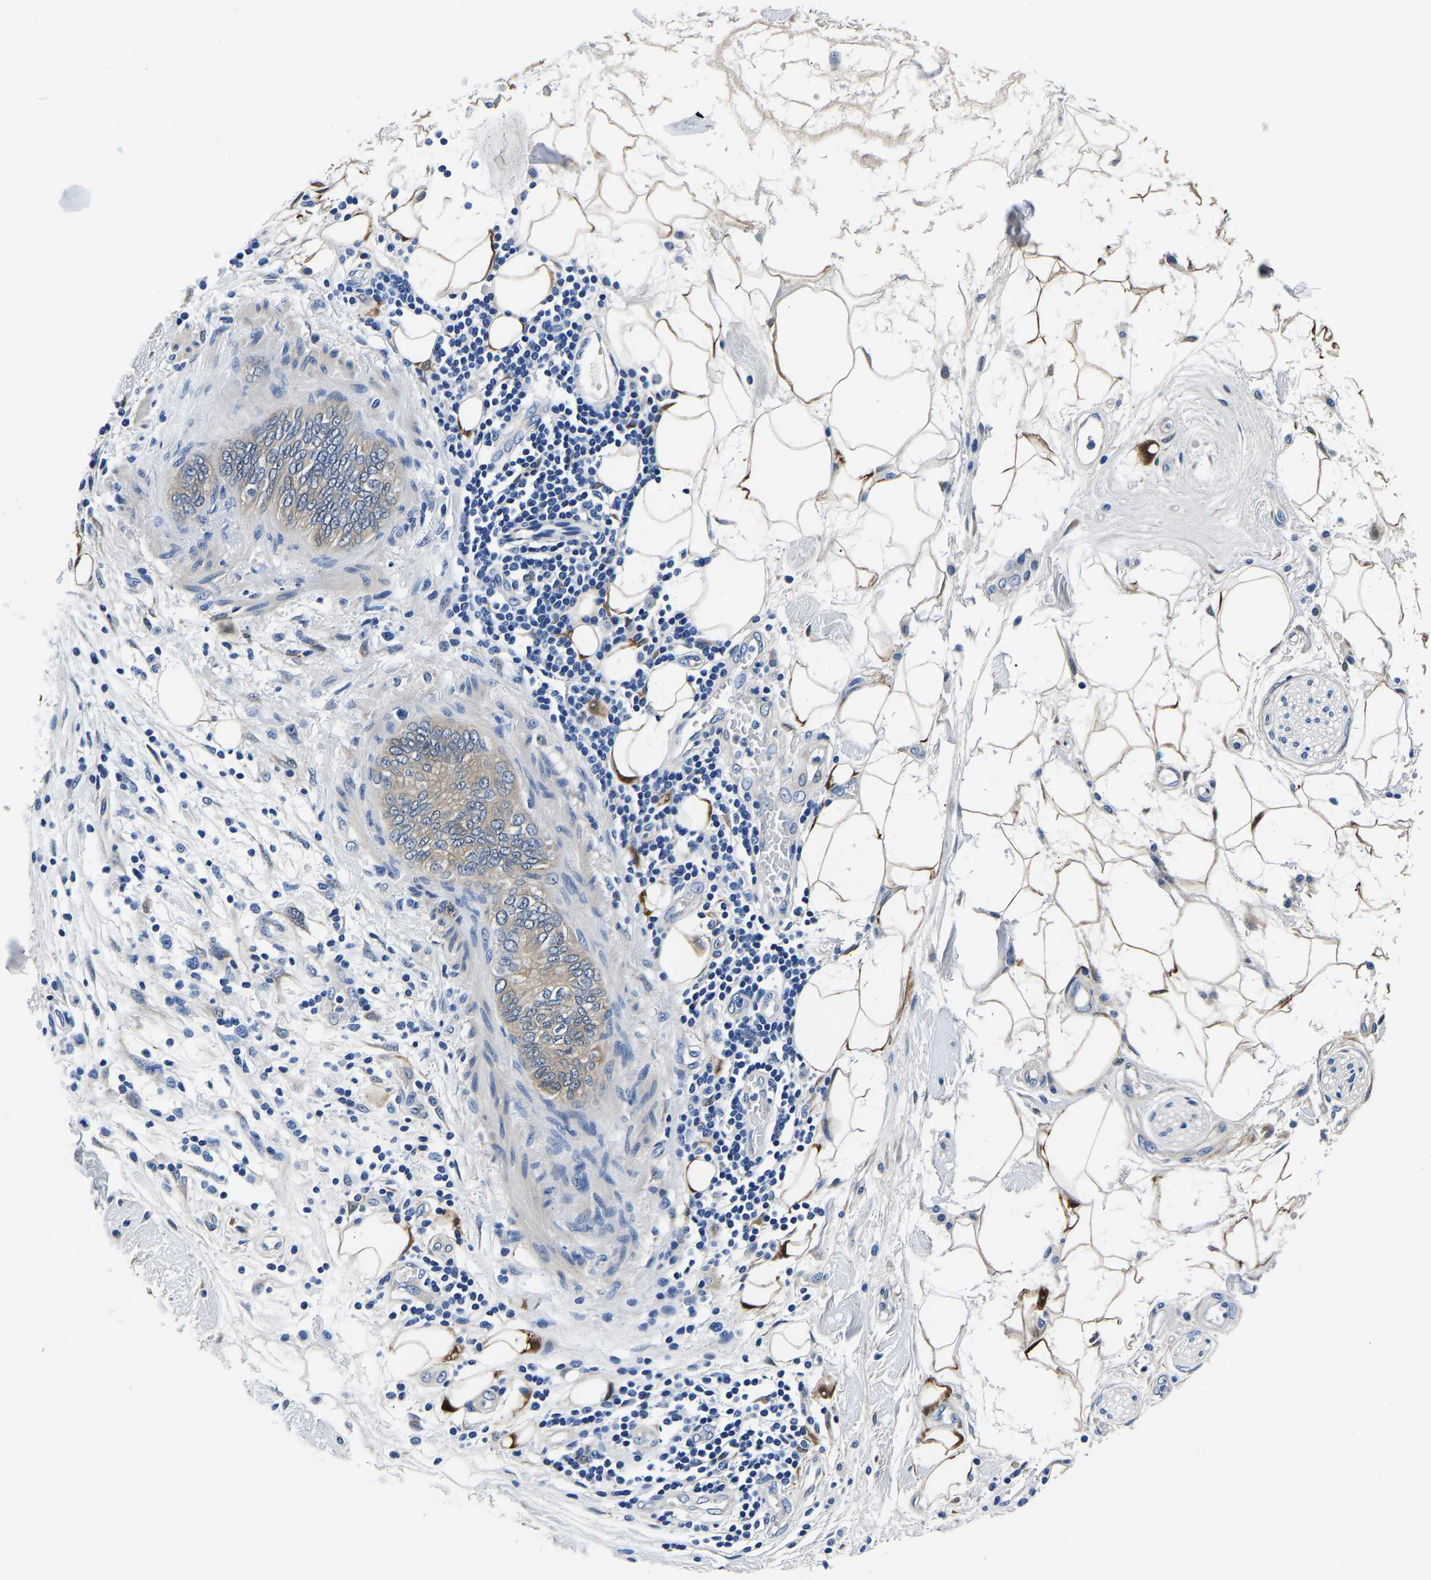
{"staining": {"intensity": "strong", "quantity": ">75%", "location": "cytoplasmic/membranous"}, "tissue": "adipose tissue", "cell_type": "Adipocytes", "image_type": "normal", "snomed": [{"axis": "morphology", "description": "Normal tissue, NOS"}, {"axis": "morphology", "description": "Adenocarcinoma, NOS"}, {"axis": "topography", "description": "Duodenum"}, {"axis": "topography", "description": "Peripheral nerve tissue"}], "caption": "Adipocytes exhibit high levels of strong cytoplasmic/membranous expression in approximately >75% of cells in unremarkable human adipose tissue. (brown staining indicates protein expression, while blue staining denotes nuclei).", "gene": "ACO1", "patient": {"sex": "female", "age": 60}}